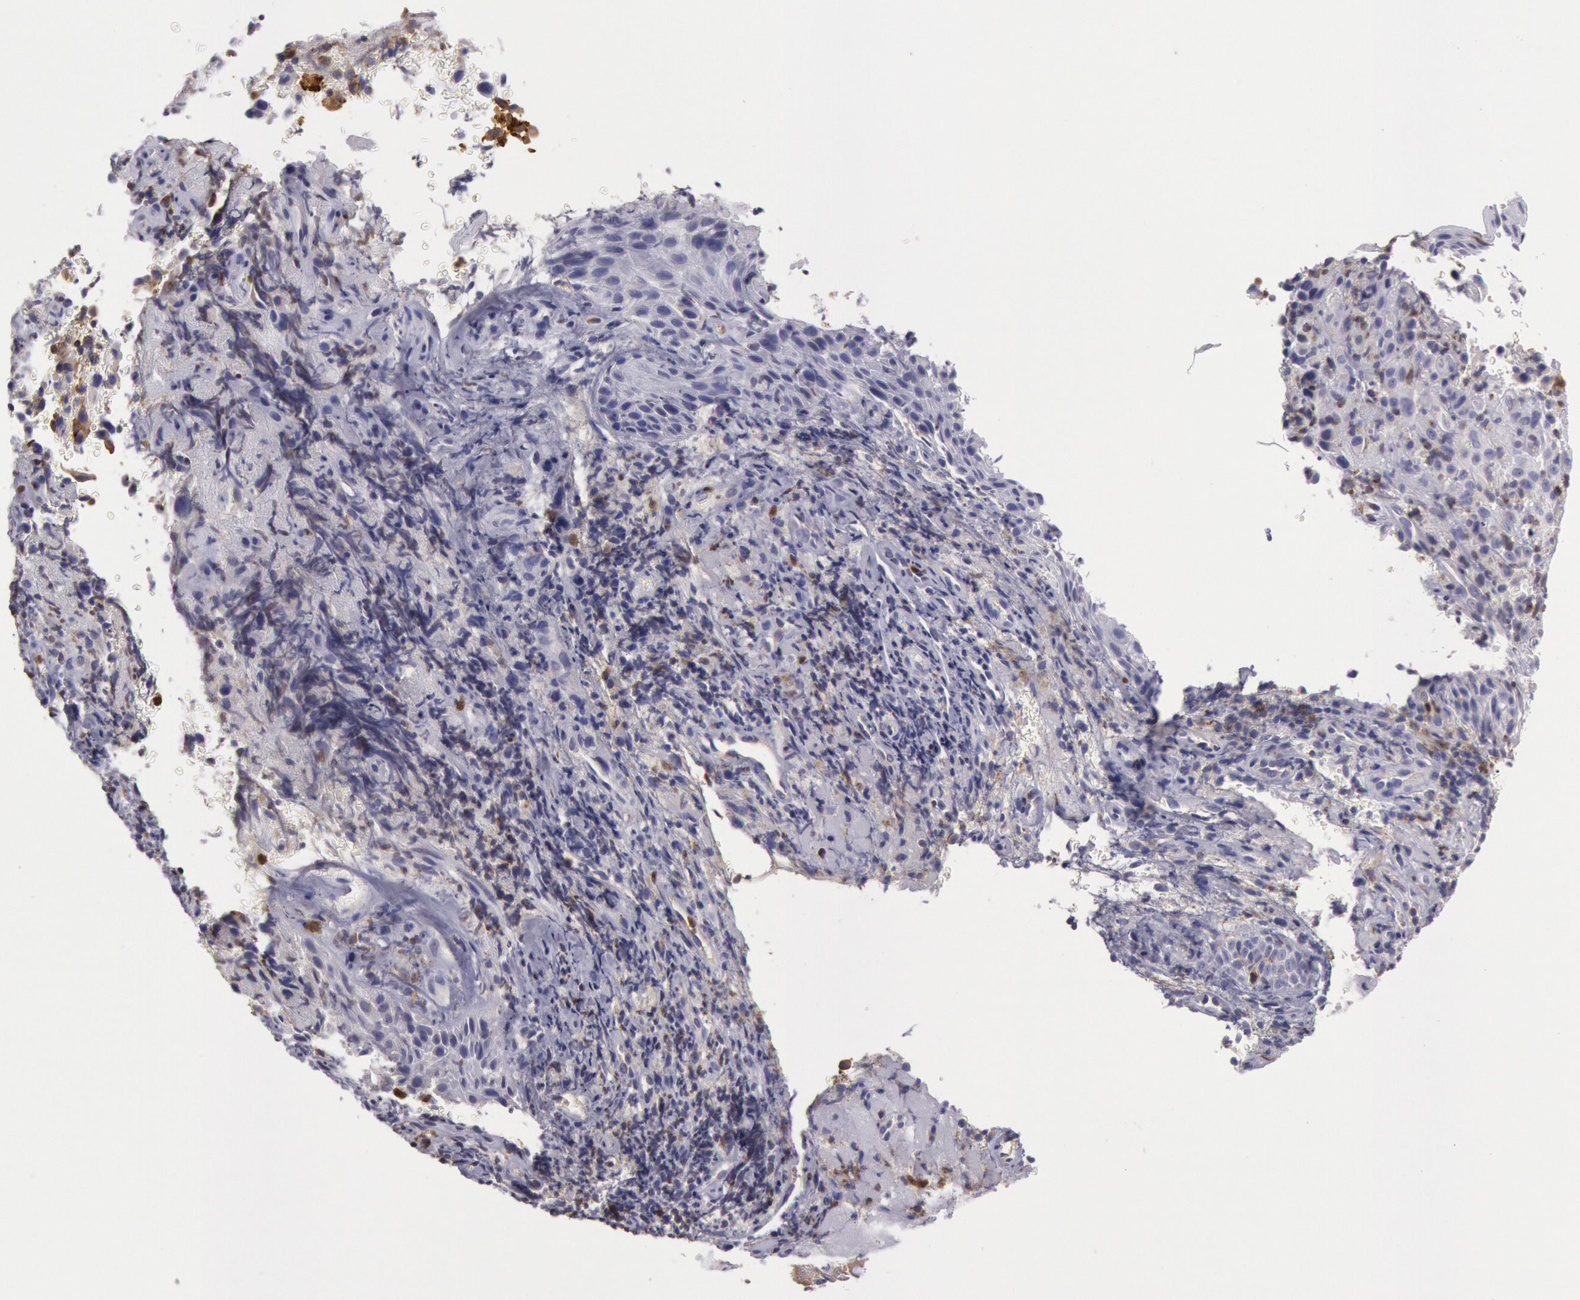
{"staining": {"intensity": "moderate", "quantity": "25%-75%", "location": "cytoplasmic/membranous"}, "tissue": "melanoma", "cell_type": "Tumor cells", "image_type": "cancer", "snomed": [{"axis": "morphology", "description": "Malignant melanoma, NOS"}, {"axis": "topography", "description": "Skin"}], "caption": "Protein expression by immunohistochemistry reveals moderate cytoplasmic/membranous staining in about 25%-75% of tumor cells in melanoma.", "gene": "RAB27A", "patient": {"sex": "male", "age": 75}}